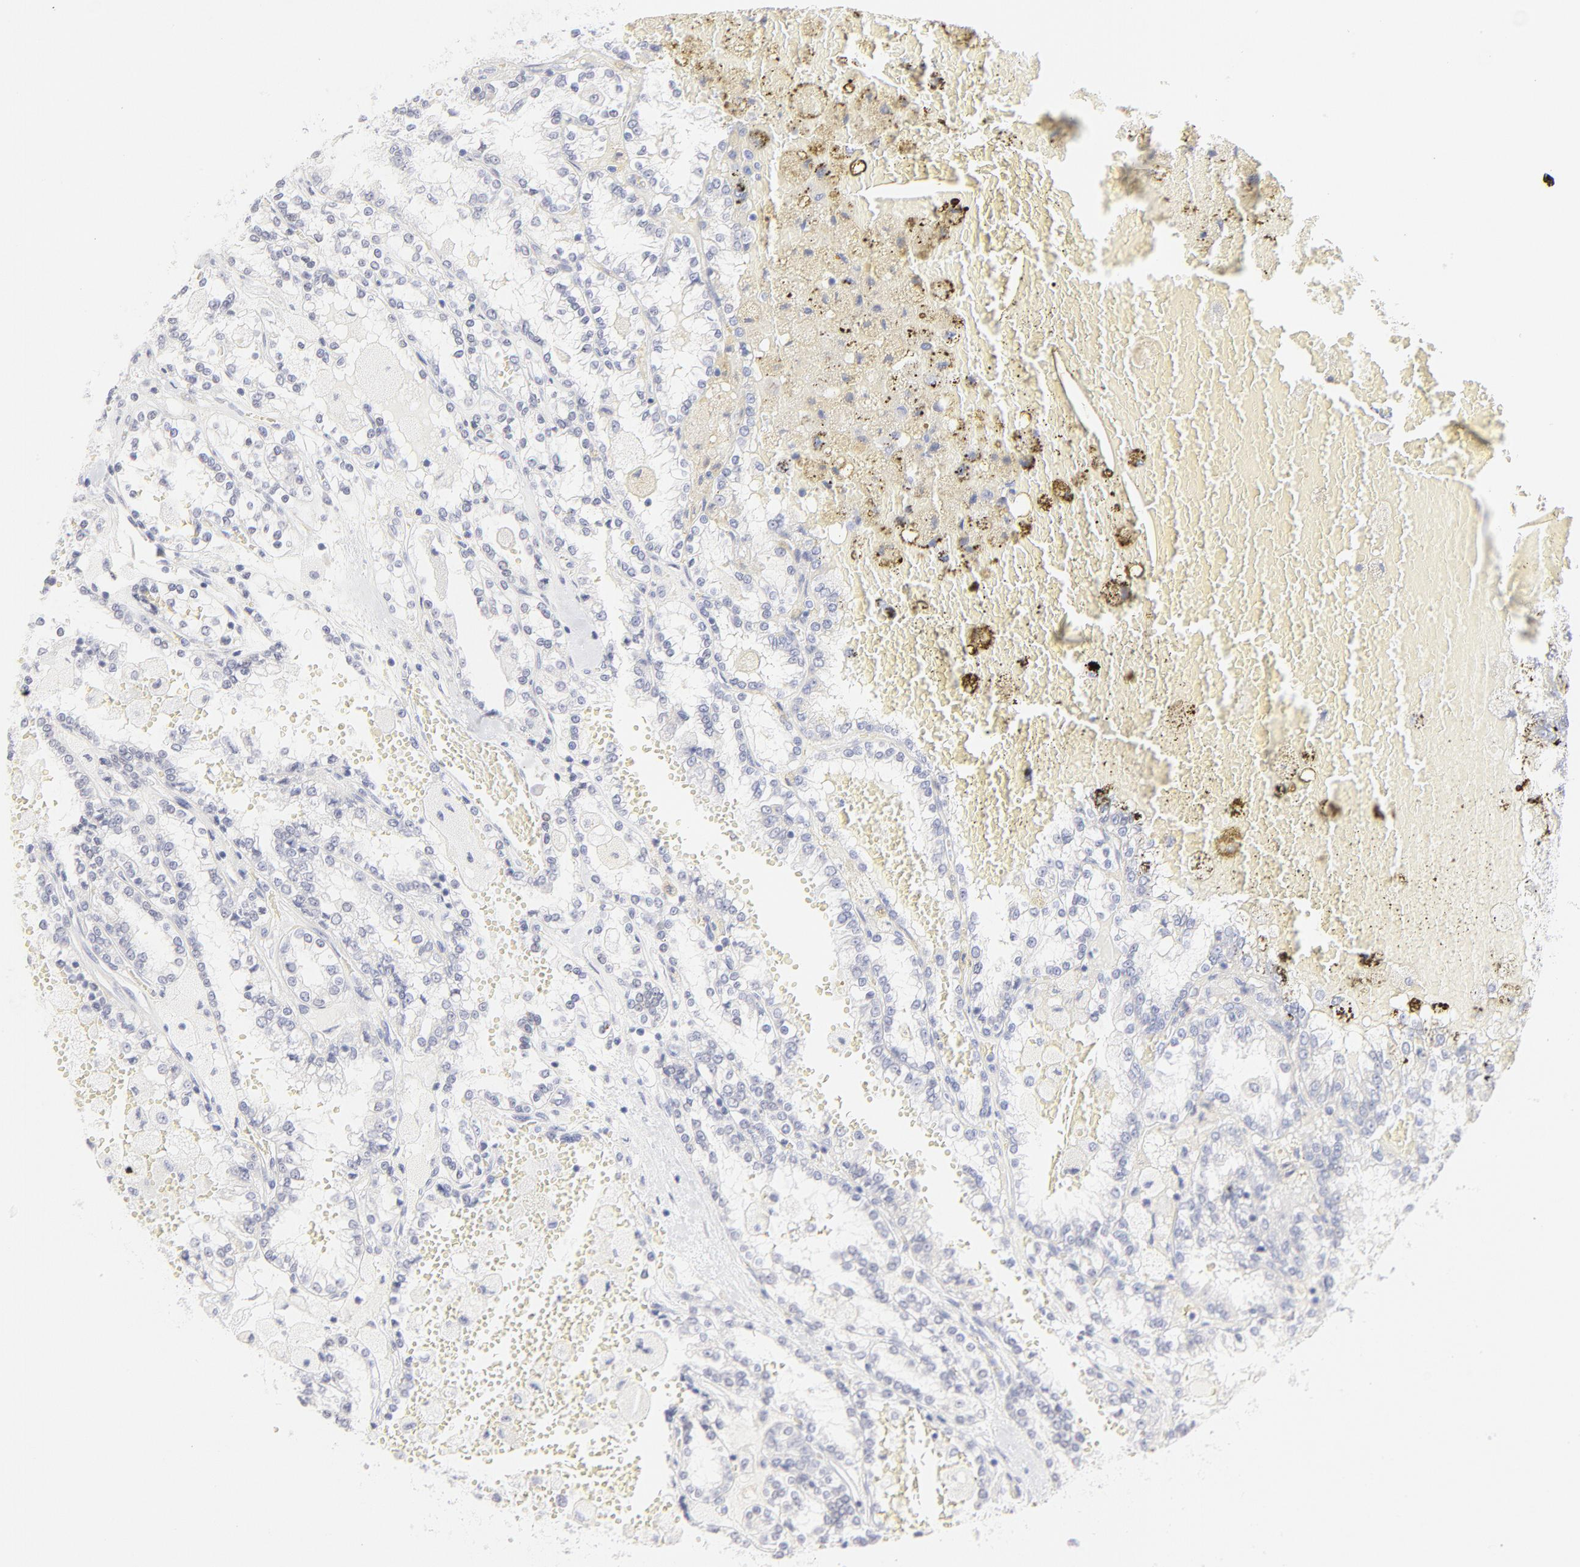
{"staining": {"intensity": "negative", "quantity": "none", "location": "none"}, "tissue": "renal cancer", "cell_type": "Tumor cells", "image_type": "cancer", "snomed": [{"axis": "morphology", "description": "Adenocarcinoma, NOS"}, {"axis": "topography", "description": "Kidney"}], "caption": "Immunohistochemistry of adenocarcinoma (renal) shows no positivity in tumor cells.", "gene": "ELF3", "patient": {"sex": "female", "age": 56}}